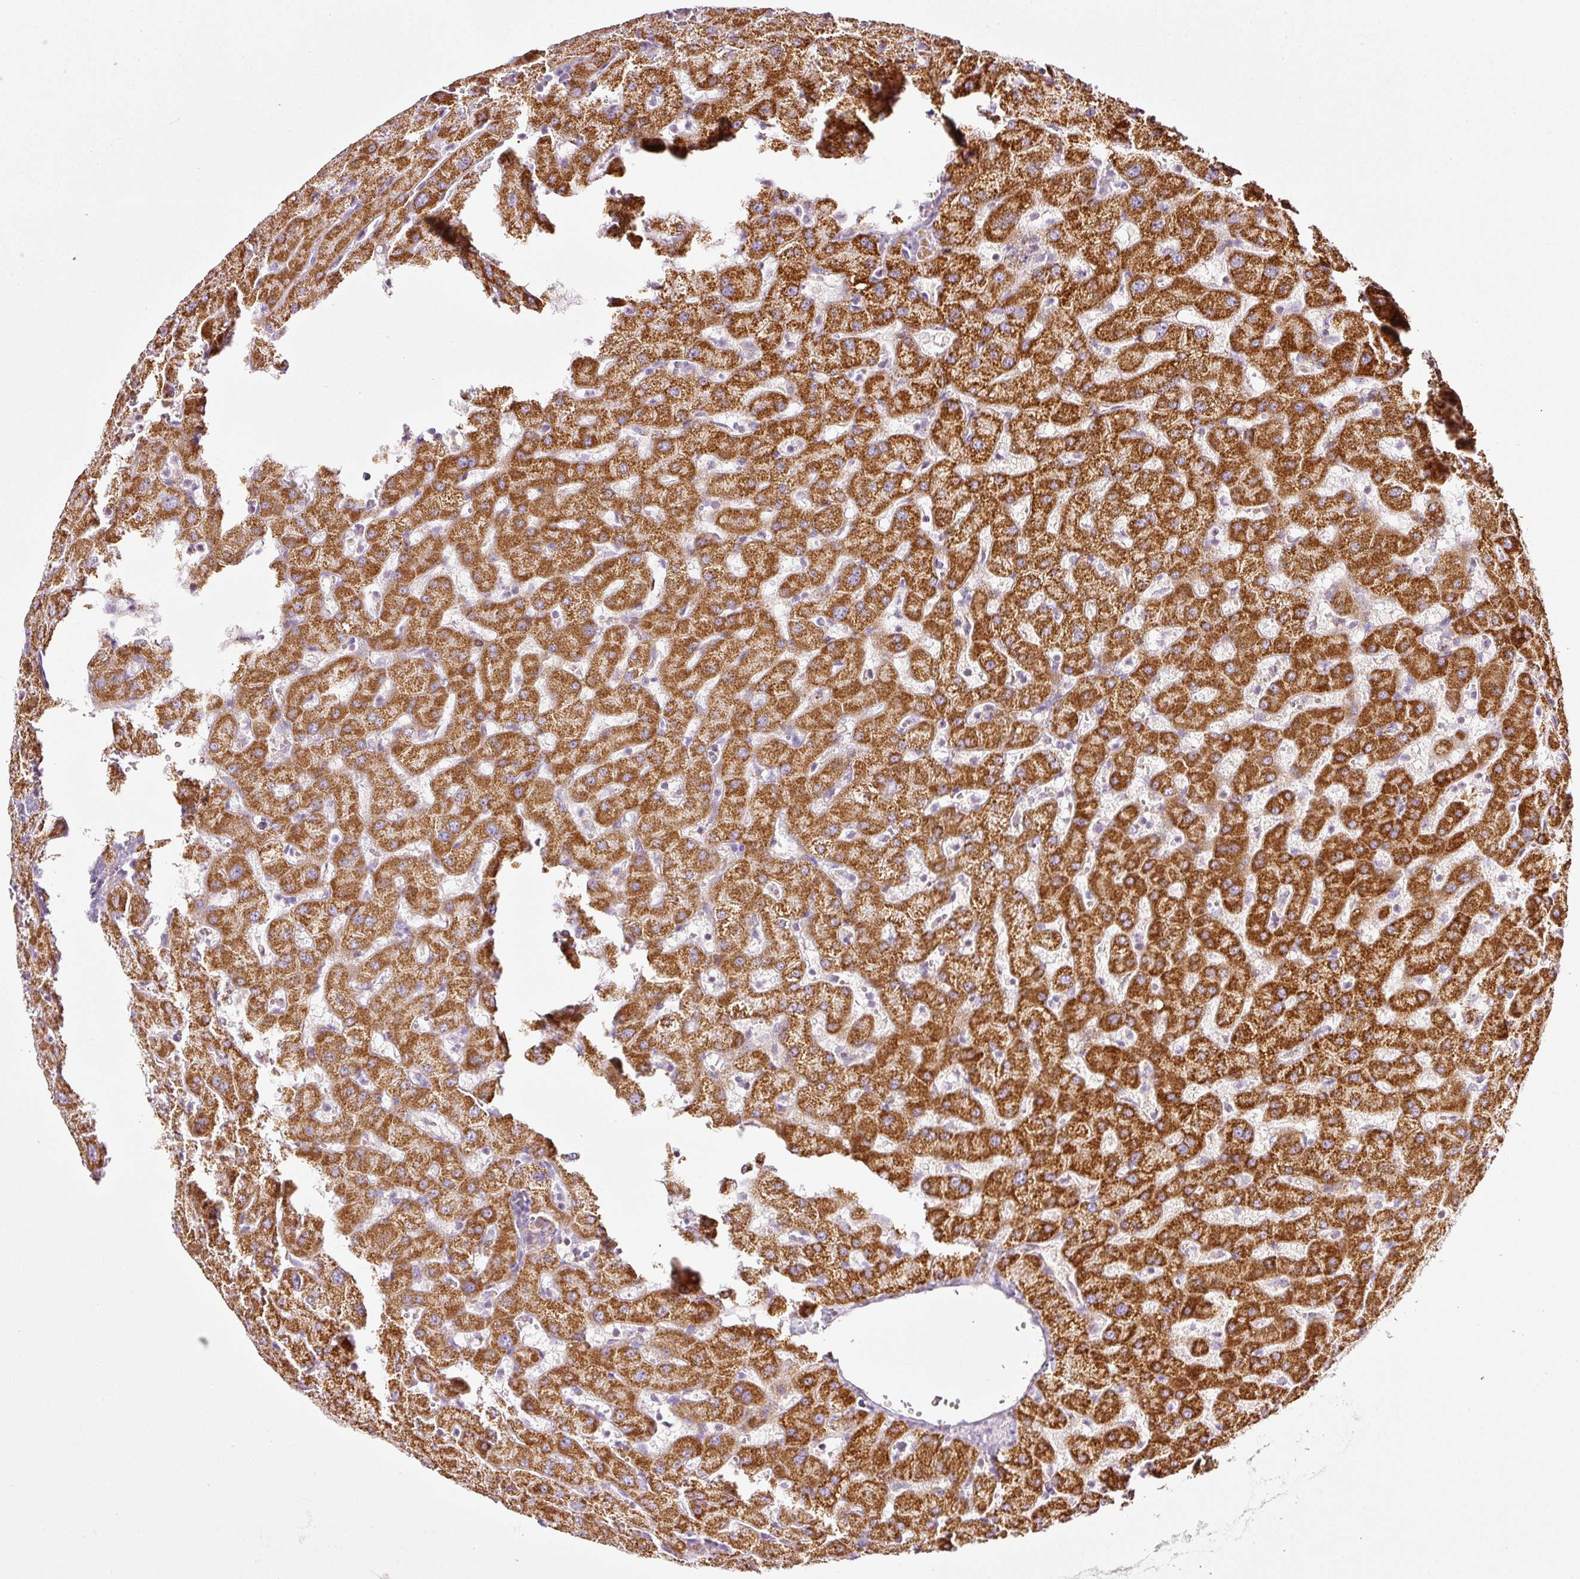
{"staining": {"intensity": "moderate", "quantity": "25%-75%", "location": "cytoplasmic/membranous"}, "tissue": "liver", "cell_type": "Cholangiocytes", "image_type": "normal", "snomed": [{"axis": "morphology", "description": "Normal tissue, NOS"}, {"axis": "topography", "description": "Liver"}], "caption": "The micrograph exhibits staining of normal liver, revealing moderate cytoplasmic/membranous protein staining (brown color) within cholangiocytes.", "gene": "SDHA", "patient": {"sex": "female", "age": 63}}